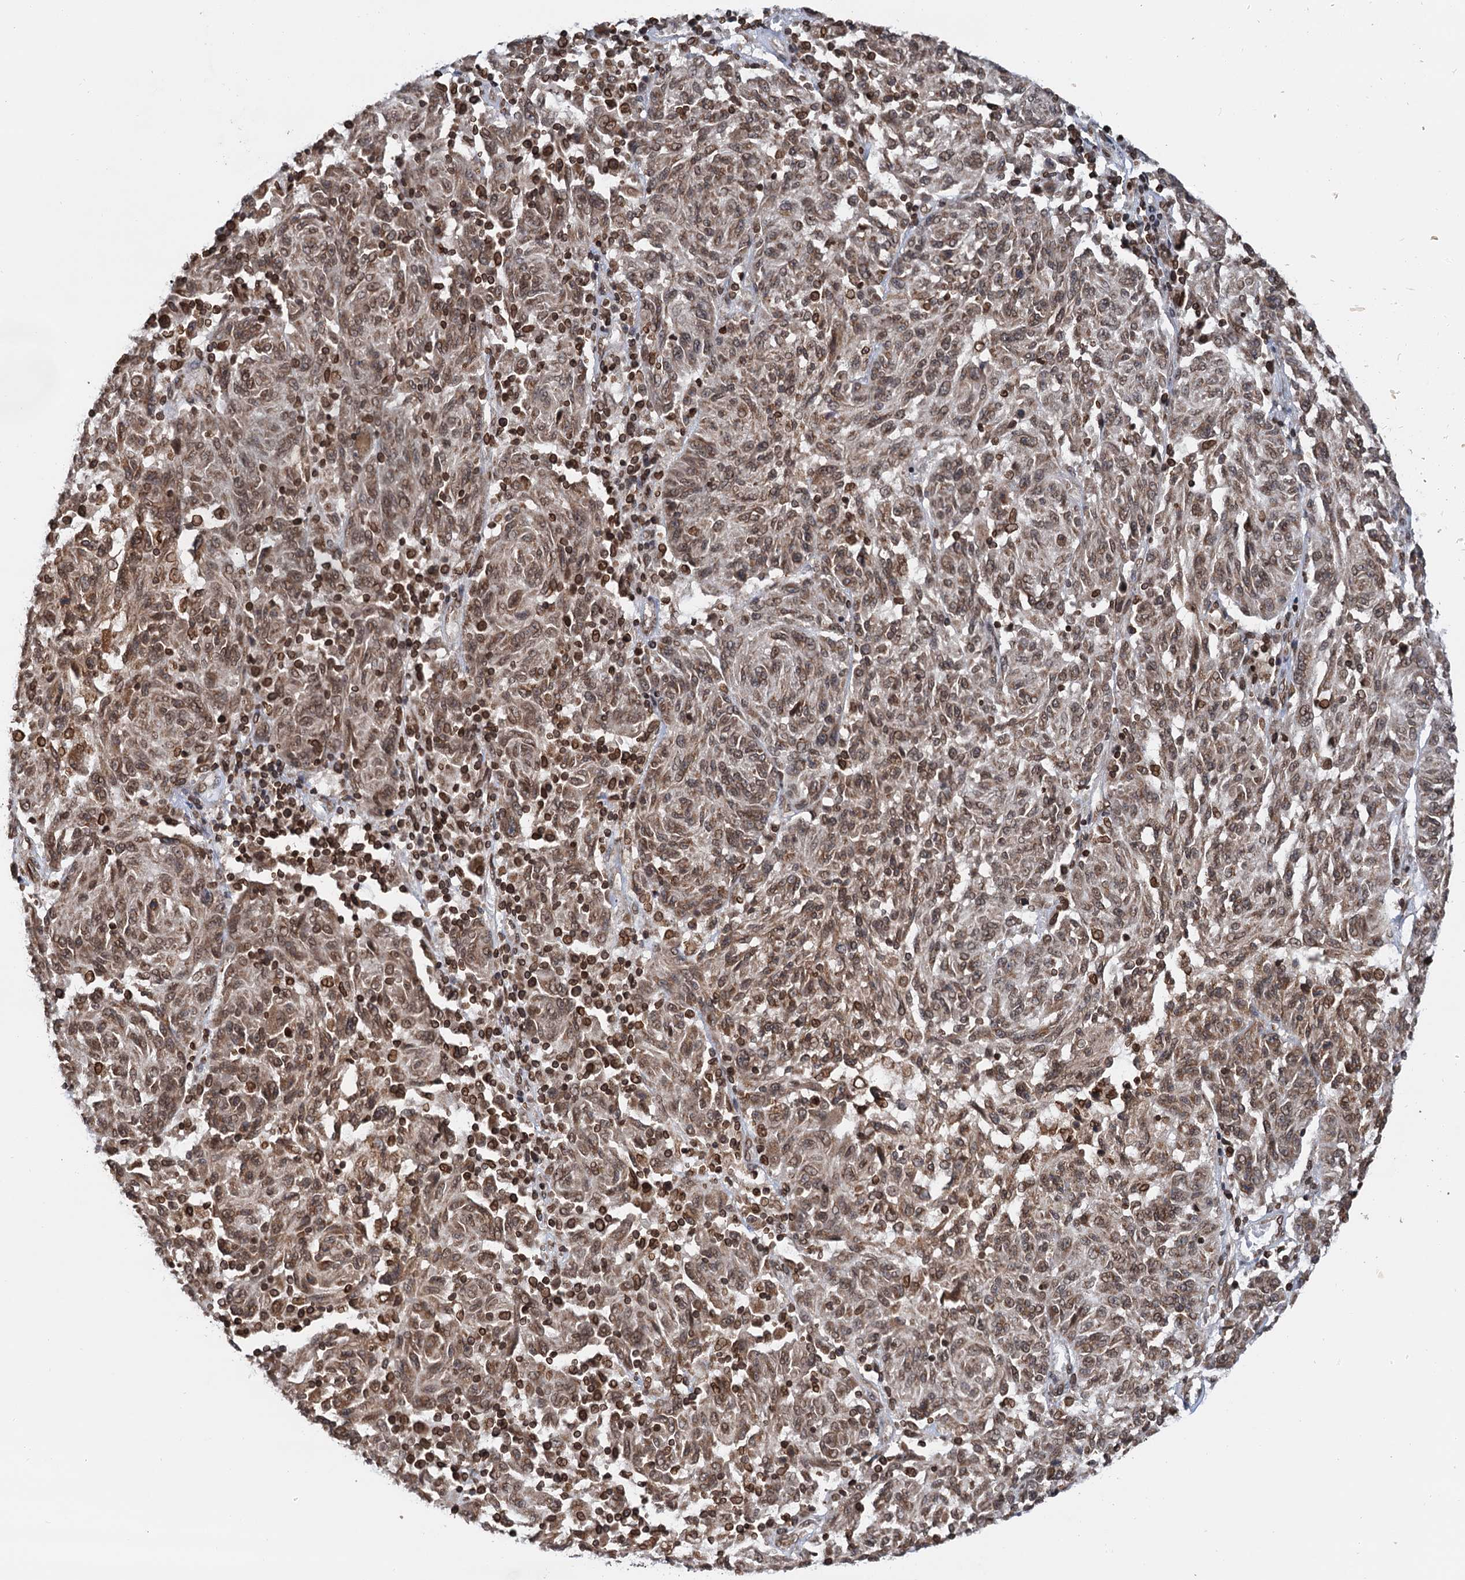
{"staining": {"intensity": "moderate", "quantity": ">75%", "location": "cytoplasmic/membranous,nuclear"}, "tissue": "melanoma", "cell_type": "Tumor cells", "image_type": "cancer", "snomed": [{"axis": "morphology", "description": "Malignant melanoma, NOS"}, {"axis": "topography", "description": "Skin"}], "caption": "Malignant melanoma stained with a brown dye displays moderate cytoplasmic/membranous and nuclear positive expression in about >75% of tumor cells.", "gene": "ZC3H13", "patient": {"sex": "male", "age": 53}}